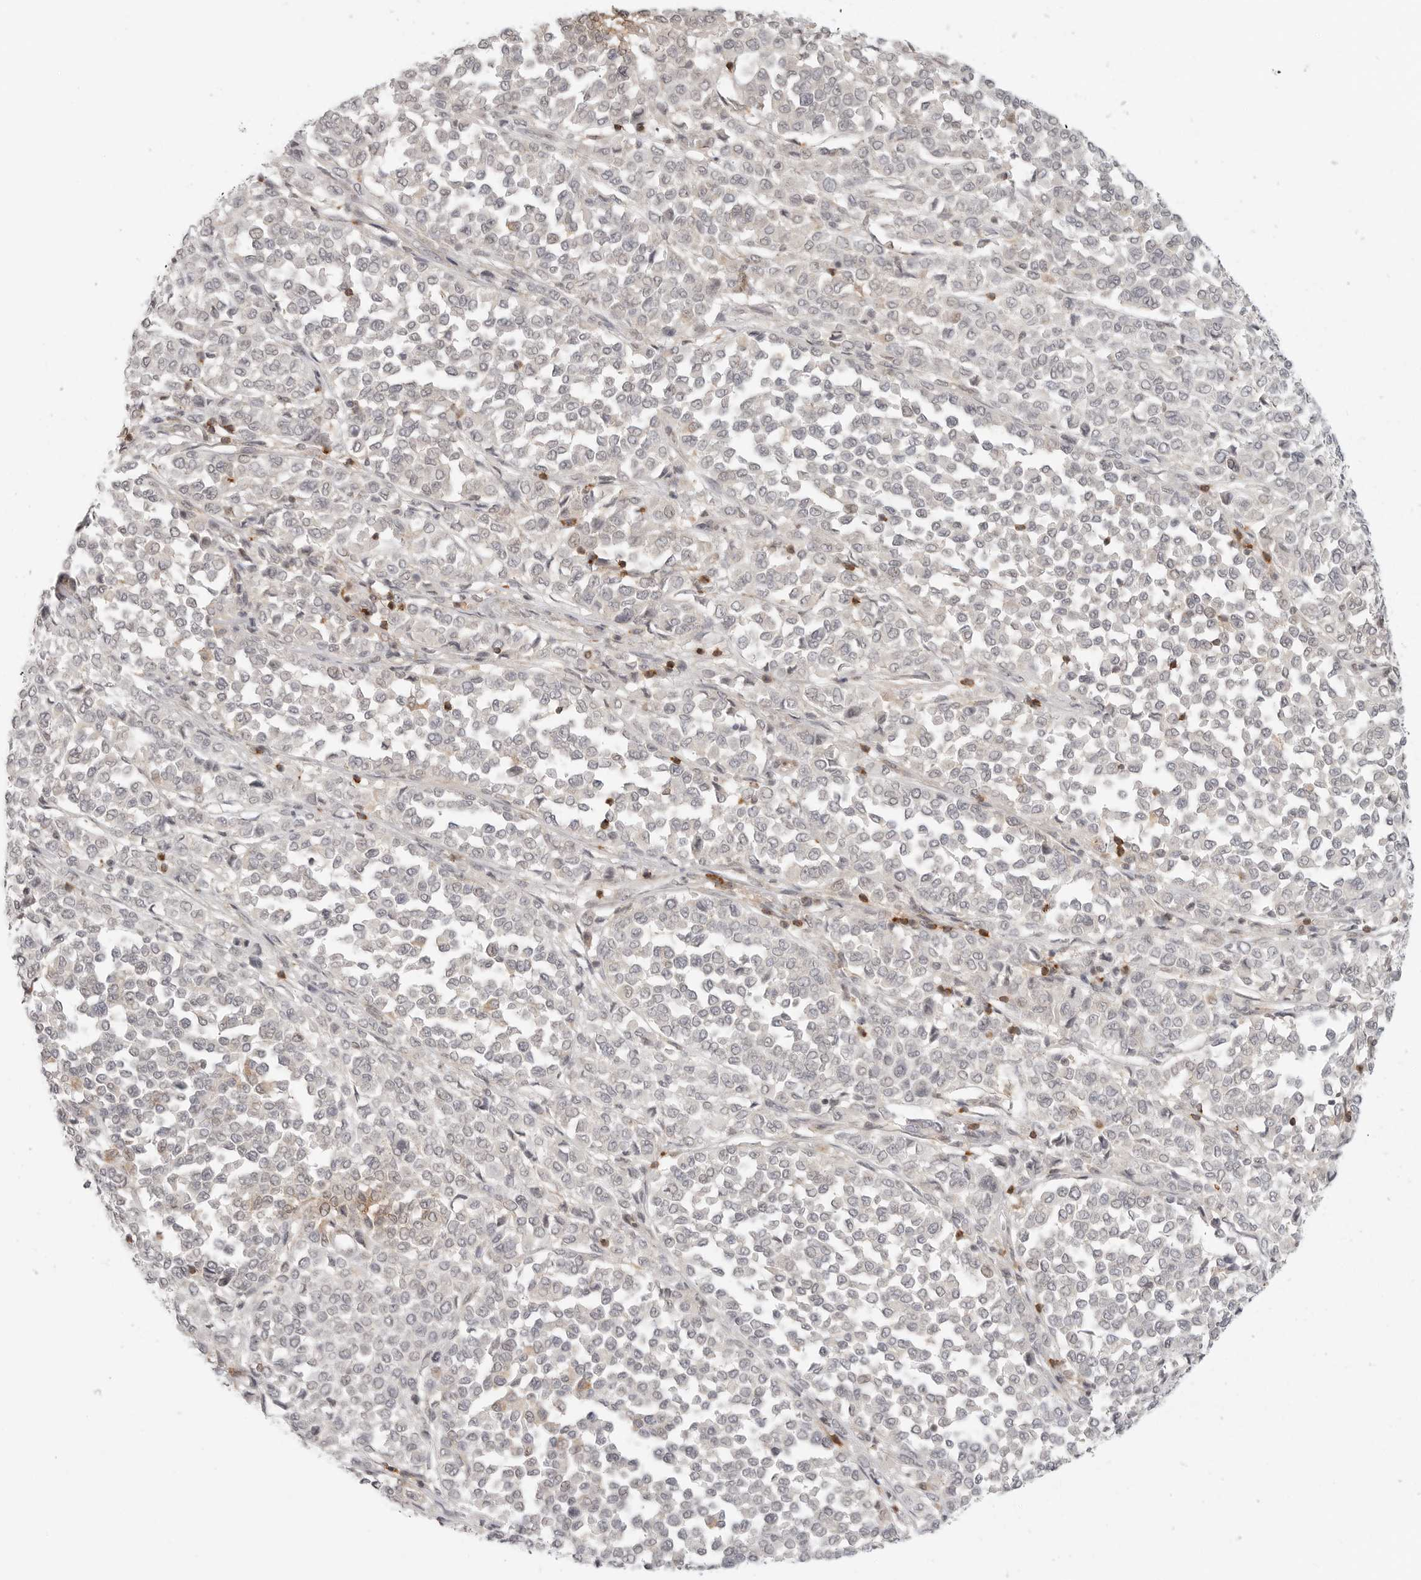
{"staining": {"intensity": "negative", "quantity": "none", "location": "none"}, "tissue": "melanoma", "cell_type": "Tumor cells", "image_type": "cancer", "snomed": [{"axis": "morphology", "description": "Malignant melanoma, Metastatic site"}, {"axis": "topography", "description": "Pancreas"}], "caption": "An image of melanoma stained for a protein shows no brown staining in tumor cells.", "gene": "SH3KBP1", "patient": {"sex": "female", "age": 30}}